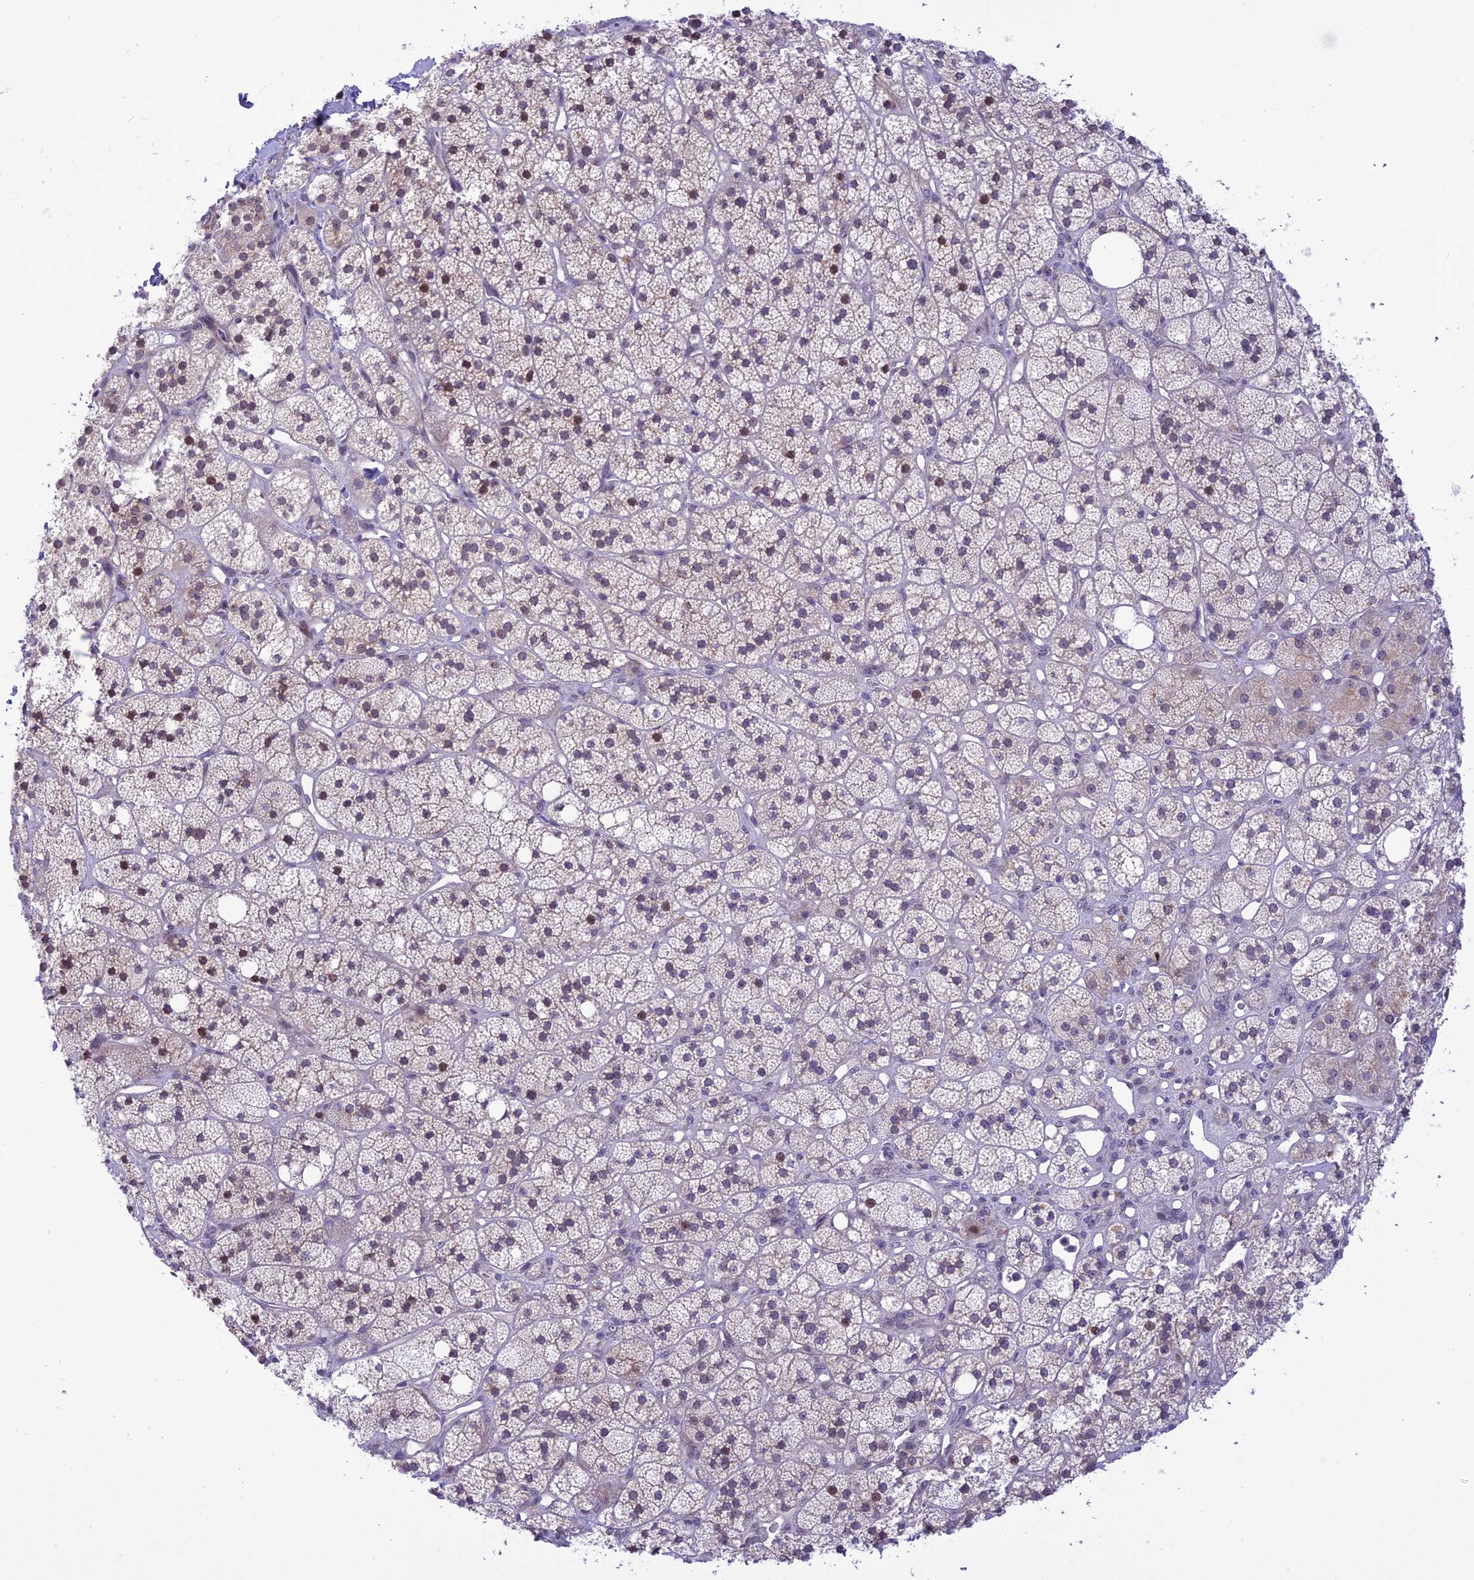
{"staining": {"intensity": "moderate", "quantity": "<25%", "location": "nuclear"}, "tissue": "adrenal gland", "cell_type": "Glandular cells", "image_type": "normal", "snomed": [{"axis": "morphology", "description": "Normal tissue, NOS"}, {"axis": "topography", "description": "Adrenal gland"}], "caption": "Protein staining displays moderate nuclear positivity in approximately <25% of glandular cells in benign adrenal gland.", "gene": "ZNF837", "patient": {"sex": "male", "age": 61}}